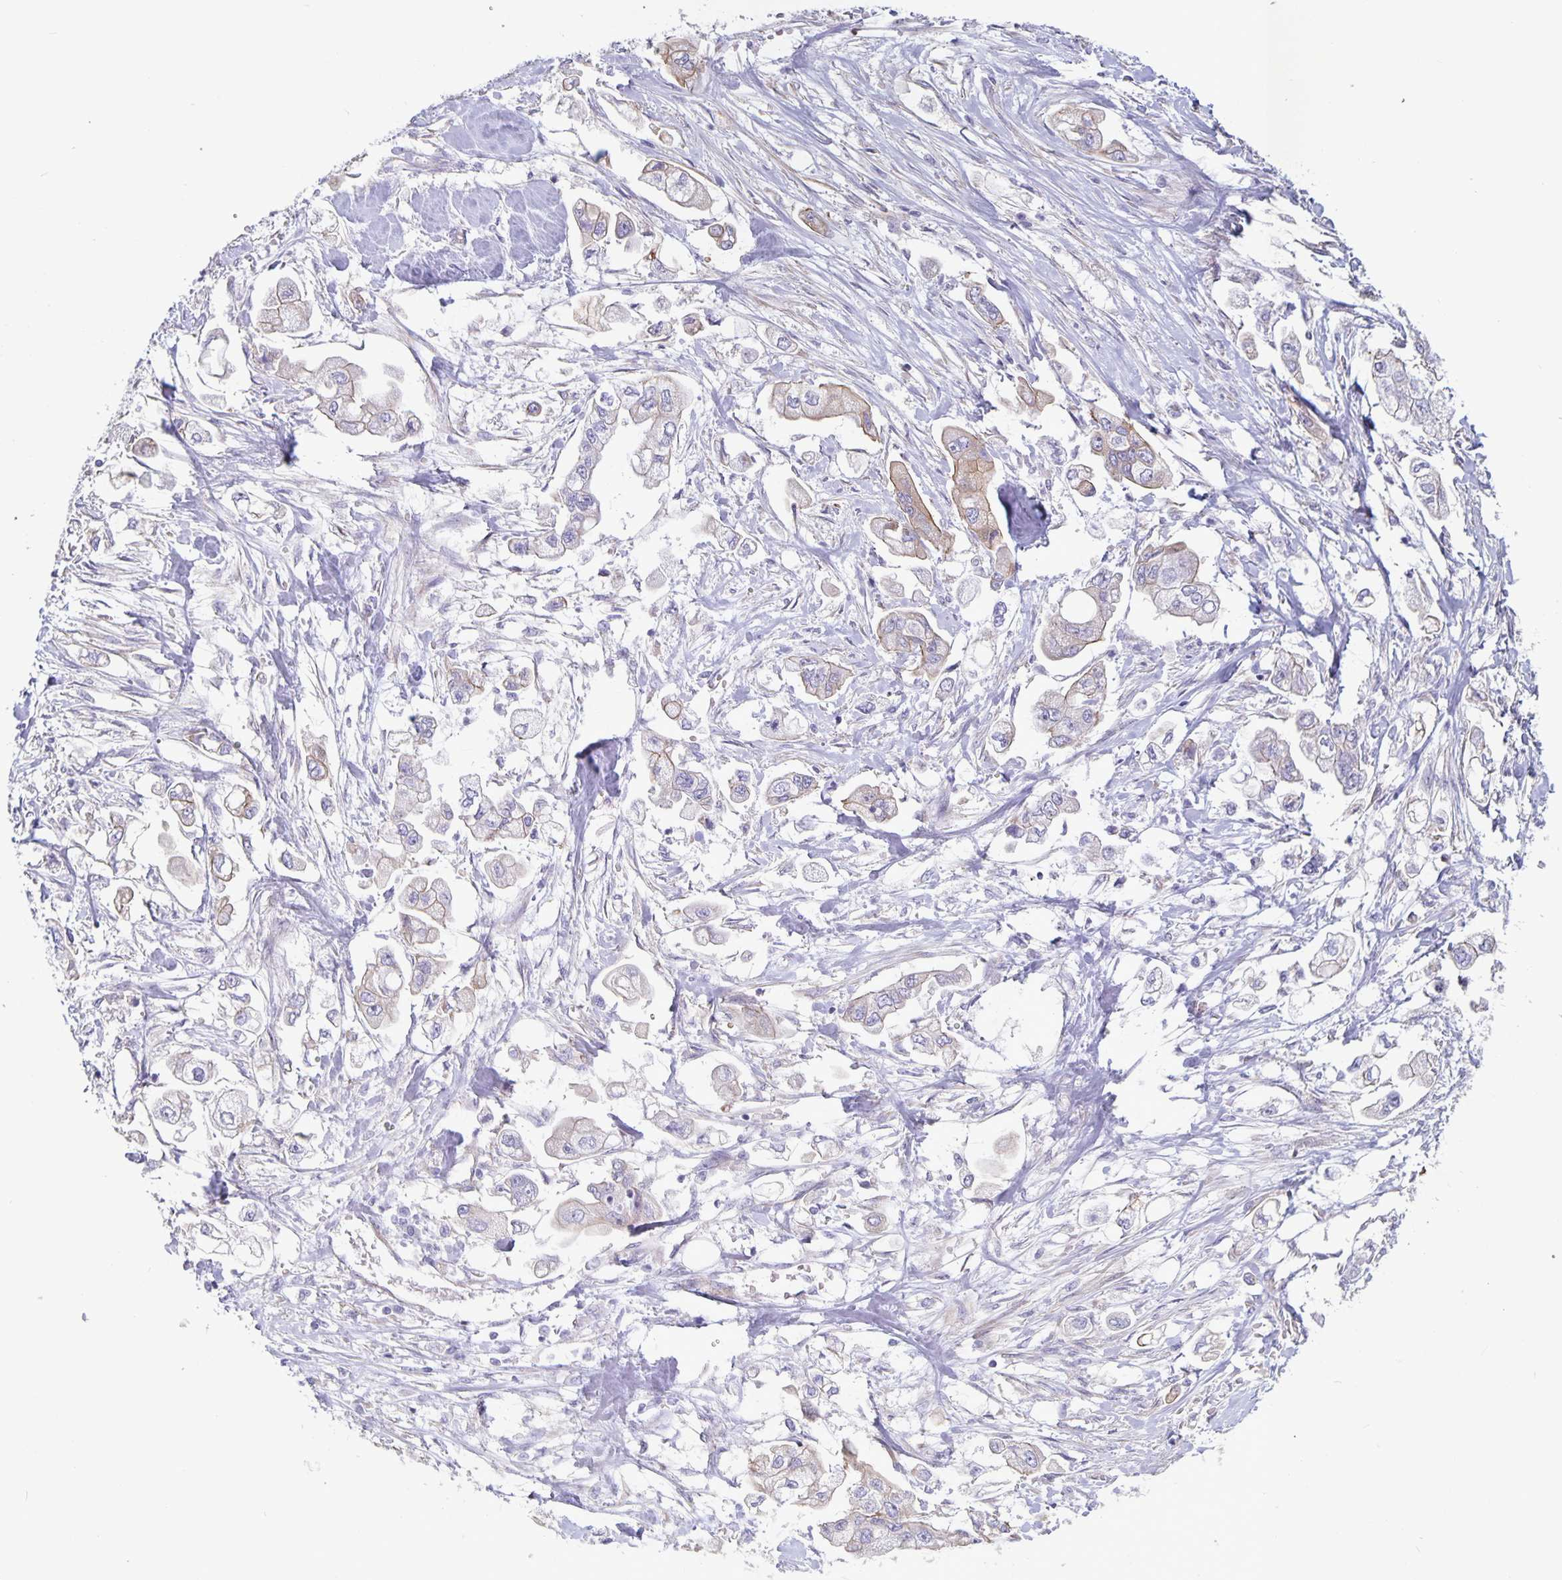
{"staining": {"intensity": "weak", "quantity": "<25%", "location": "cytoplasmic/membranous"}, "tissue": "stomach cancer", "cell_type": "Tumor cells", "image_type": "cancer", "snomed": [{"axis": "morphology", "description": "Adenocarcinoma, NOS"}, {"axis": "topography", "description": "Stomach"}], "caption": "High magnification brightfield microscopy of stomach adenocarcinoma stained with DAB (brown) and counterstained with hematoxylin (blue): tumor cells show no significant positivity.", "gene": "PLCB3", "patient": {"sex": "male", "age": 62}}